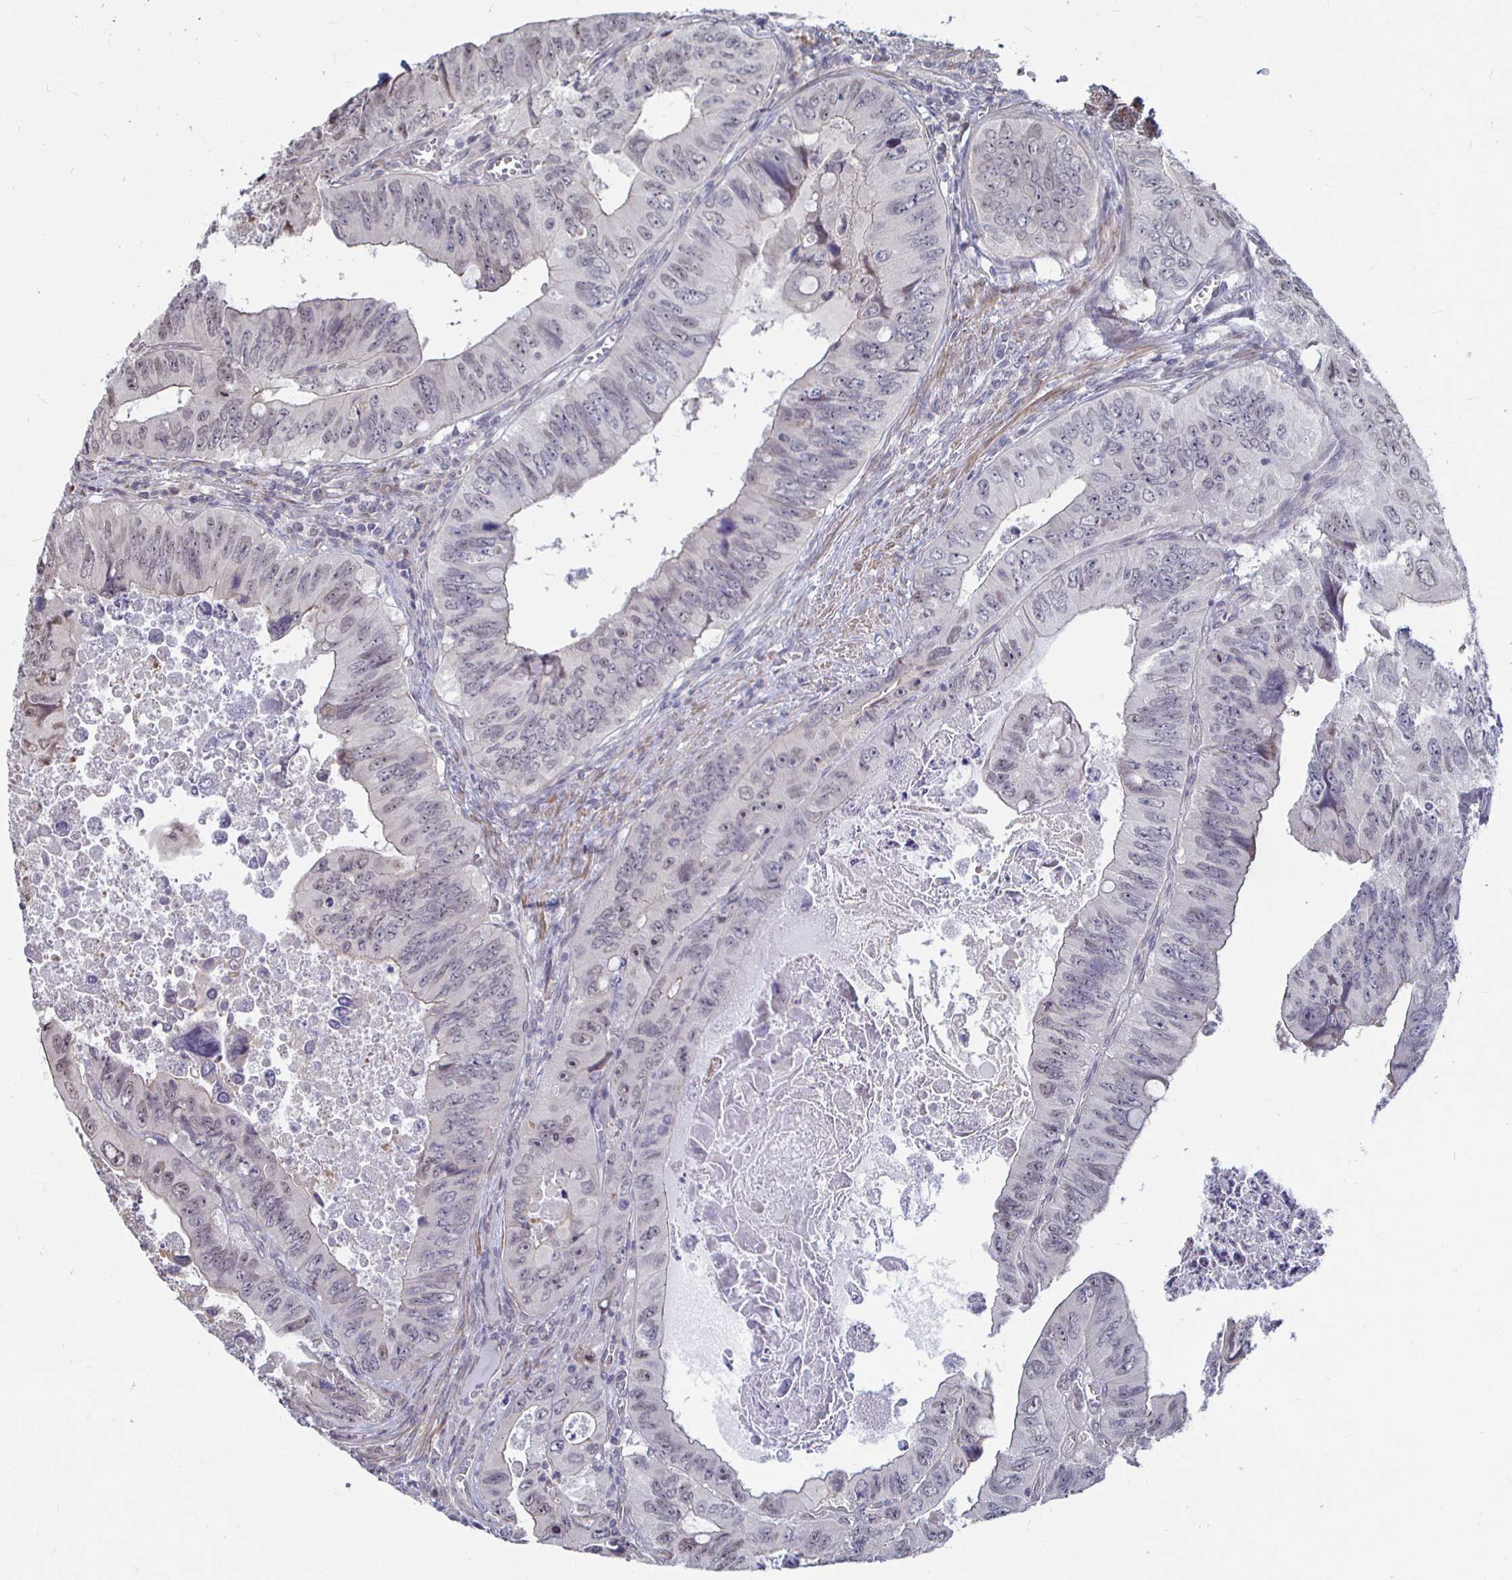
{"staining": {"intensity": "negative", "quantity": "none", "location": "none"}, "tissue": "colorectal cancer", "cell_type": "Tumor cells", "image_type": "cancer", "snomed": [{"axis": "morphology", "description": "Adenocarcinoma, NOS"}, {"axis": "topography", "description": "Colon"}], "caption": "A high-resolution micrograph shows immunohistochemistry staining of colorectal cancer, which displays no significant staining in tumor cells. (Brightfield microscopy of DAB (3,3'-diaminobenzidine) IHC at high magnification).", "gene": "CAPN11", "patient": {"sex": "female", "age": 84}}